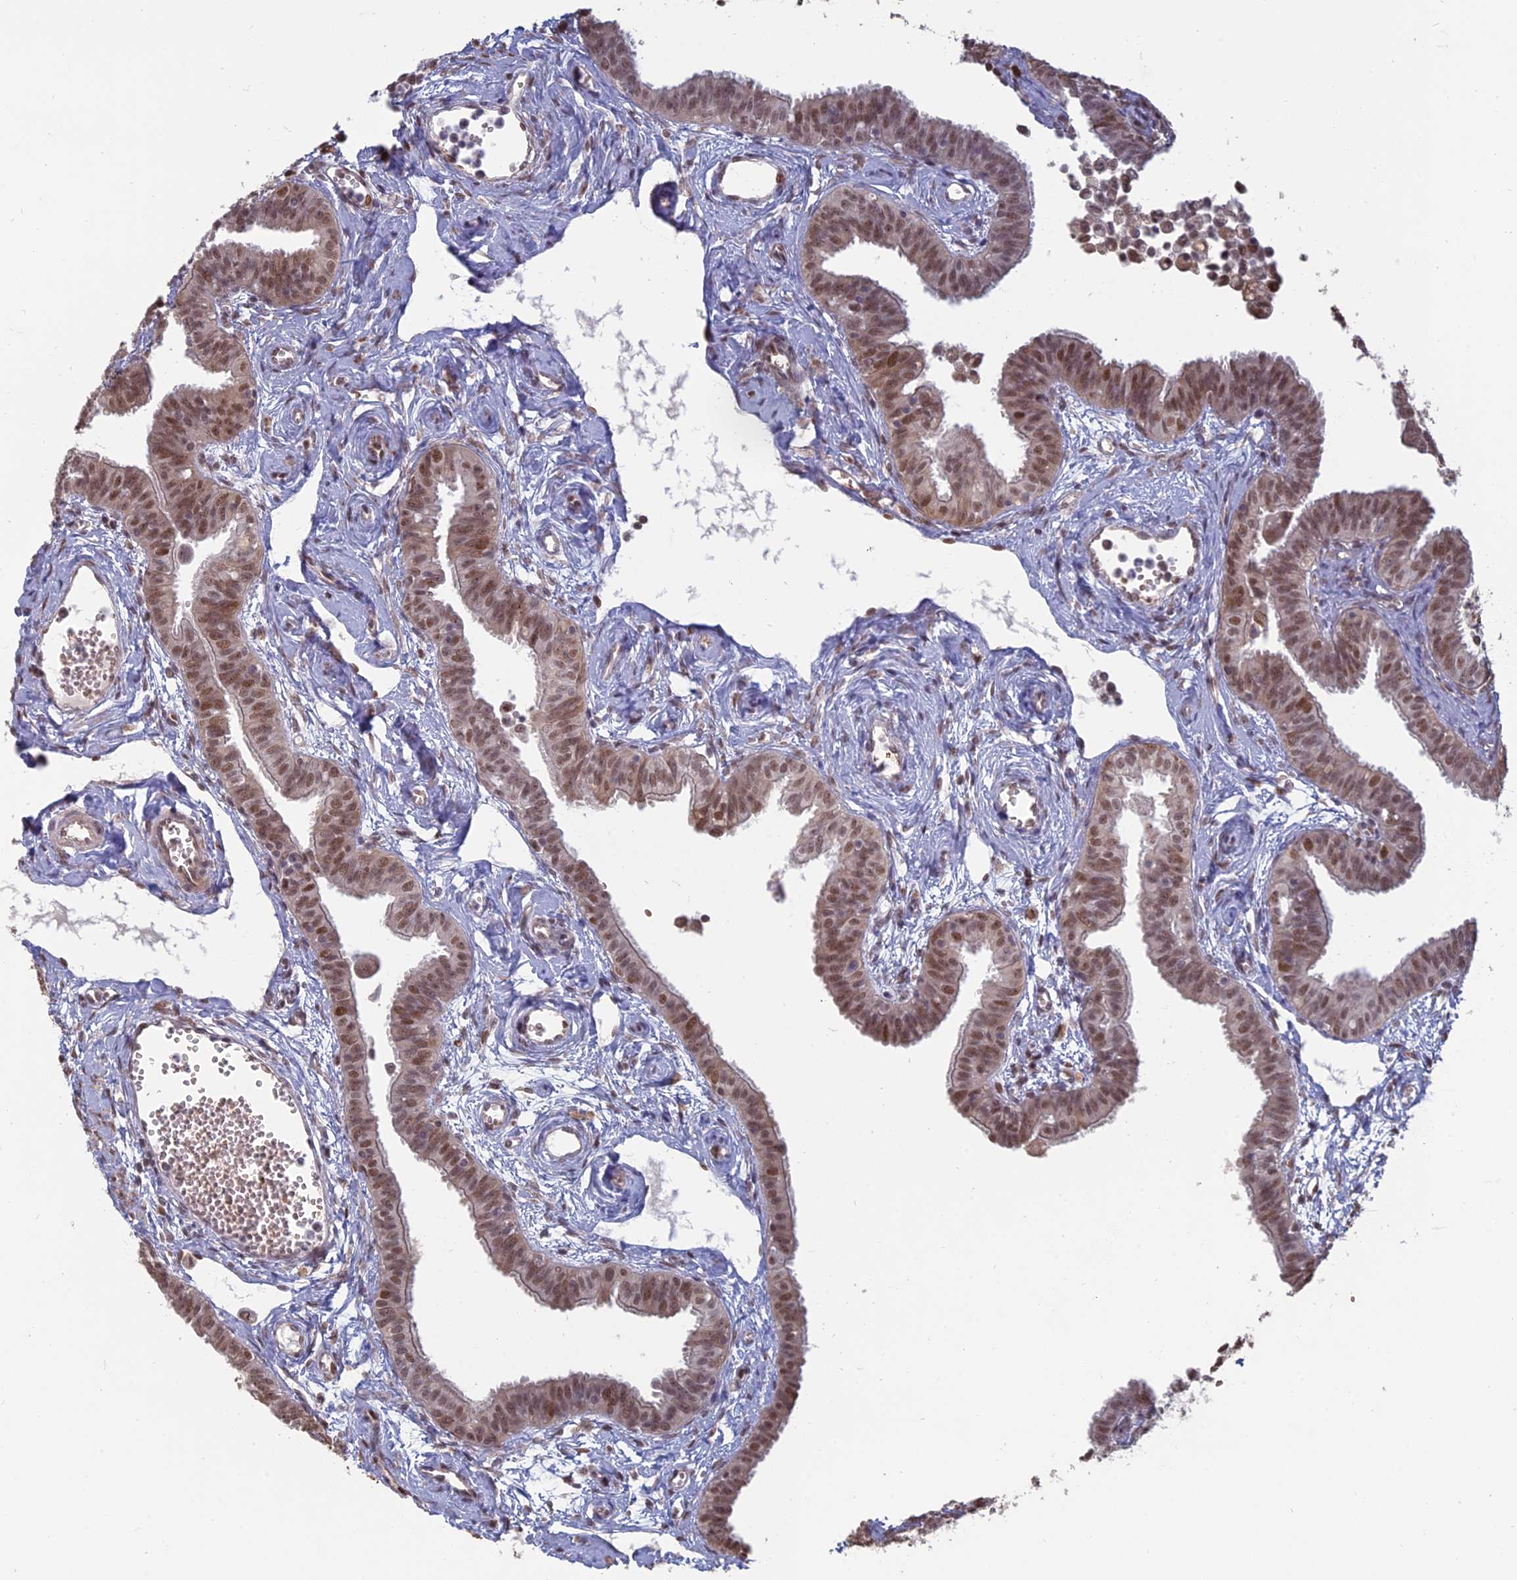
{"staining": {"intensity": "moderate", "quantity": ">75%", "location": "nuclear"}, "tissue": "fallopian tube", "cell_type": "Glandular cells", "image_type": "normal", "snomed": [{"axis": "morphology", "description": "Normal tissue, NOS"}, {"axis": "morphology", "description": "Carcinoma, NOS"}, {"axis": "topography", "description": "Fallopian tube"}, {"axis": "topography", "description": "Ovary"}], "caption": "A high-resolution histopathology image shows immunohistochemistry (IHC) staining of benign fallopian tube, which demonstrates moderate nuclear expression in approximately >75% of glandular cells.", "gene": "MFAP1", "patient": {"sex": "female", "age": 59}}